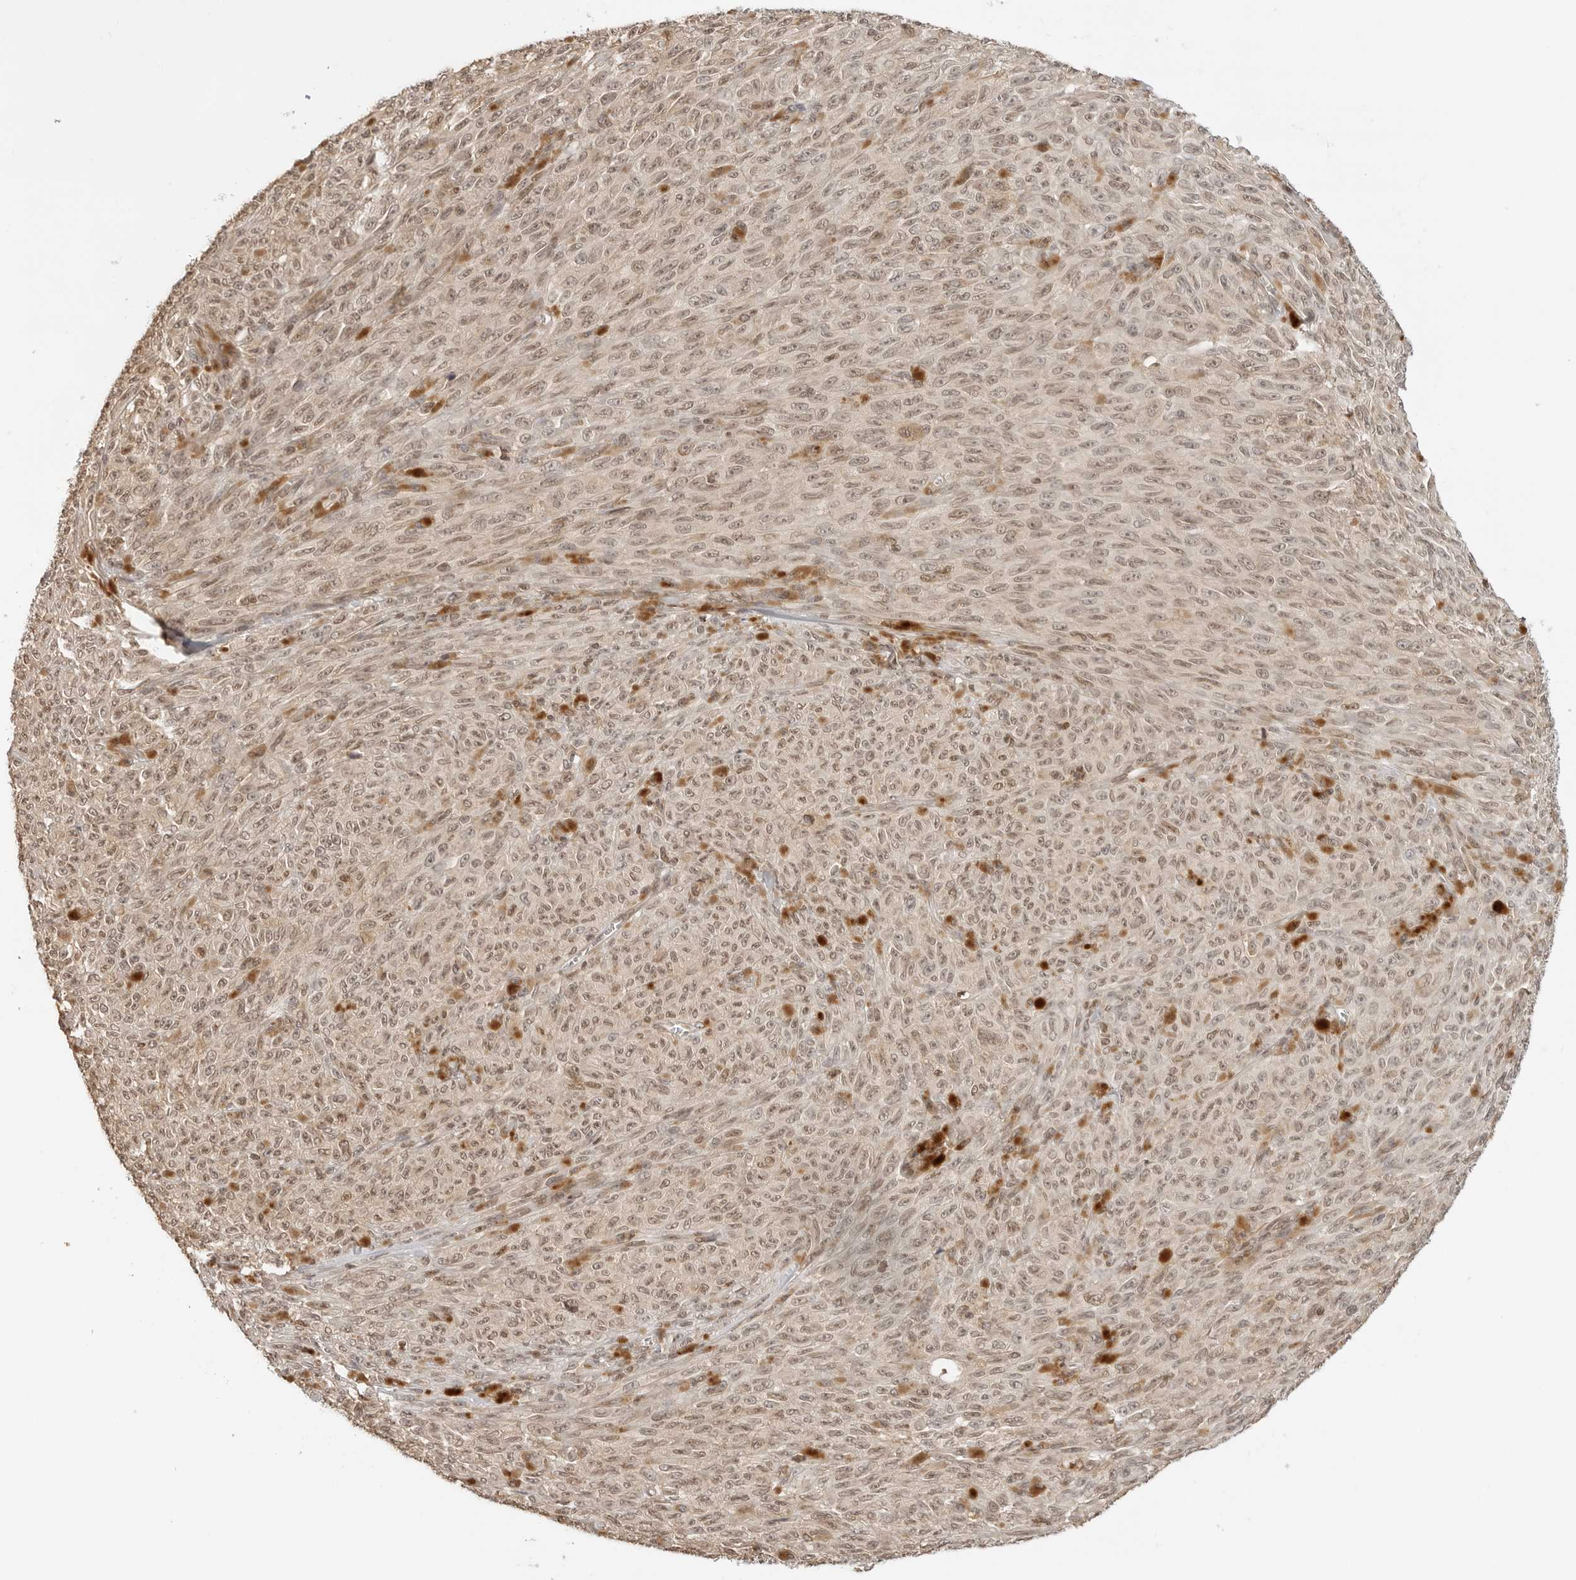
{"staining": {"intensity": "weak", "quantity": ">75%", "location": "cytoplasmic/membranous,nuclear"}, "tissue": "melanoma", "cell_type": "Tumor cells", "image_type": "cancer", "snomed": [{"axis": "morphology", "description": "Malignant melanoma, NOS"}, {"axis": "topography", "description": "Skin"}], "caption": "Melanoma stained for a protein (brown) exhibits weak cytoplasmic/membranous and nuclear positive expression in about >75% of tumor cells.", "gene": "POLH", "patient": {"sex": "female", "age": 82}}